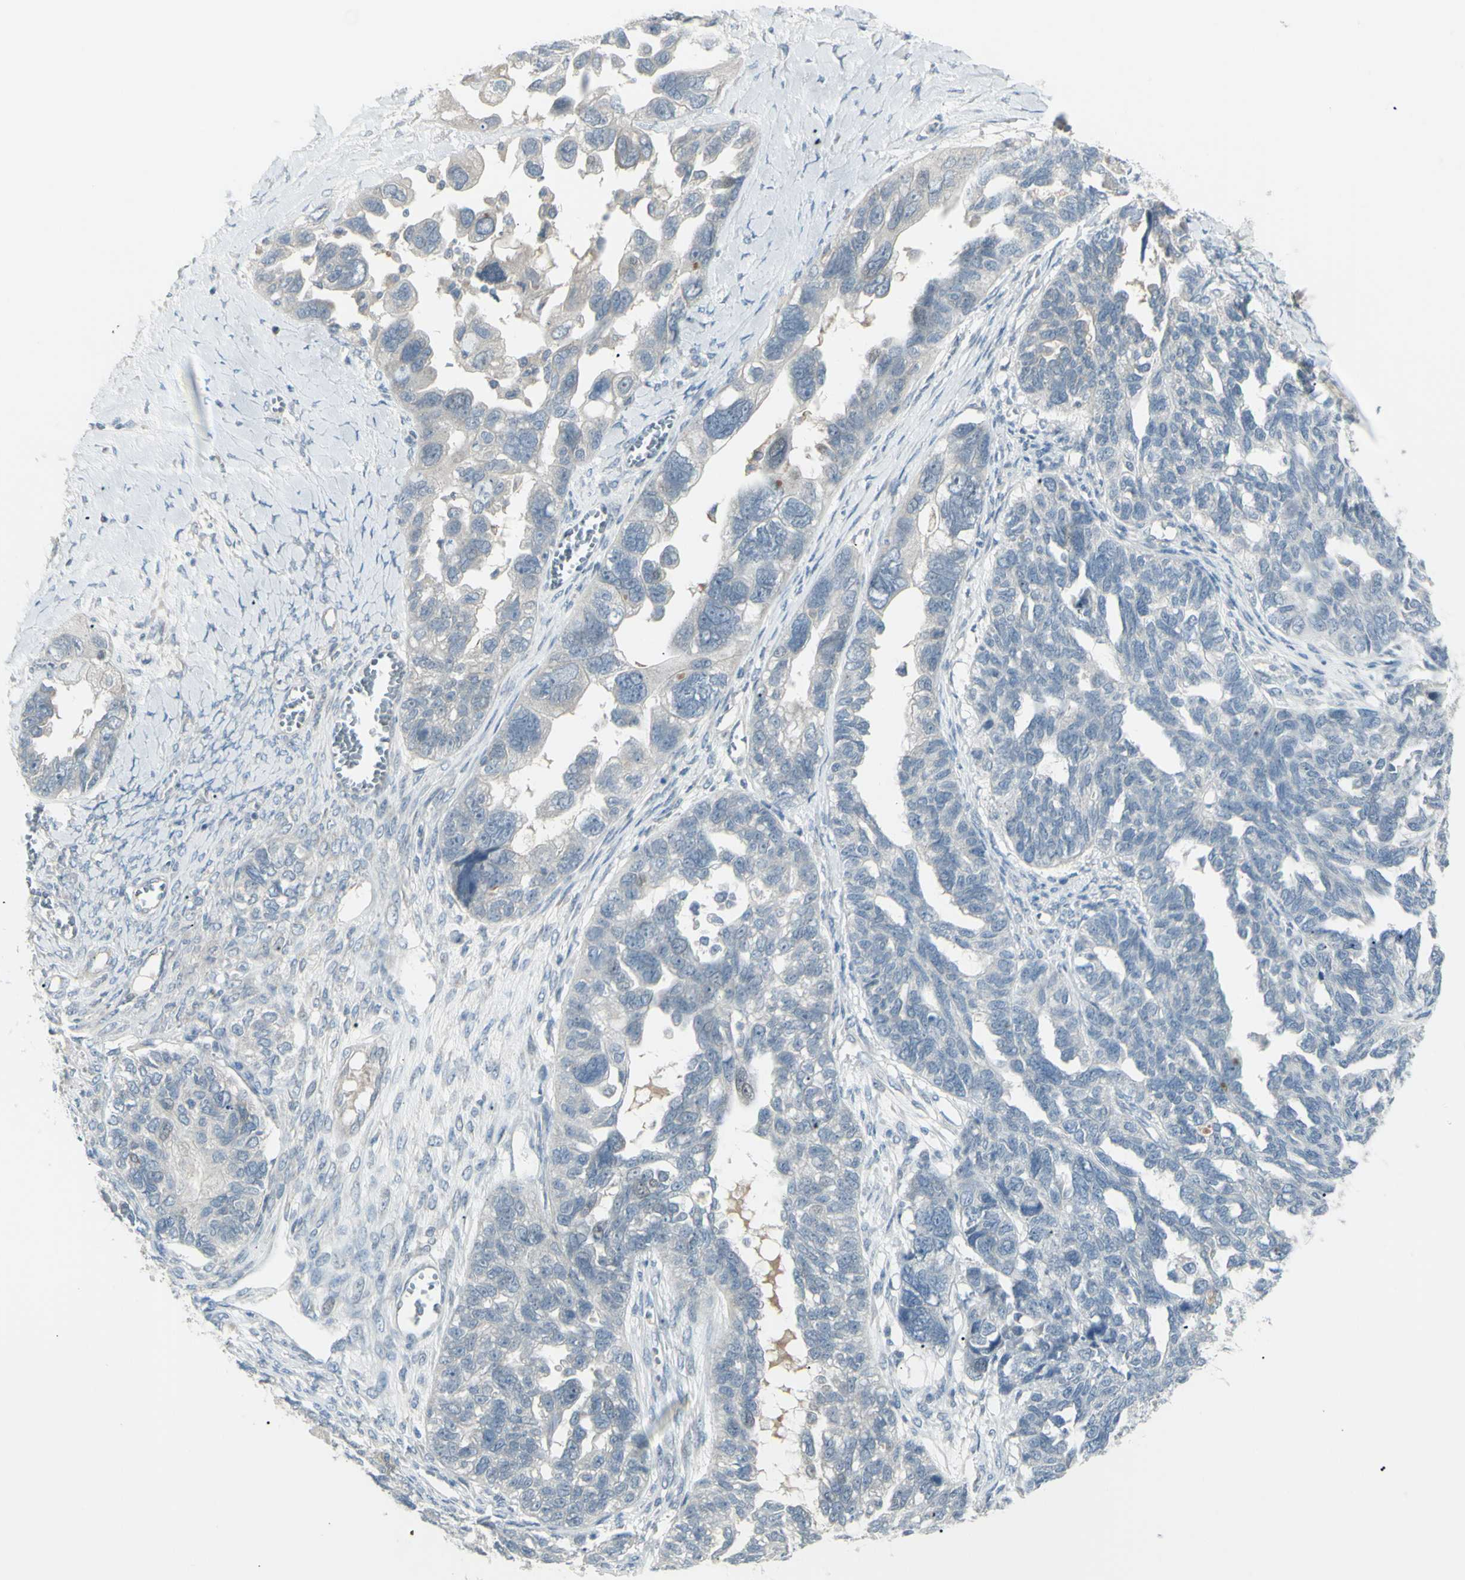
{"staining": {"intensity": "negative", "quantity": "none", "location": "none"}, "tissue": "ovarian cancer", "cell_type": "Tumor cells", "image_type": "cancer", "snomed": [{"axis": "morphology", "description": "Cystadenocarcinoma, serous, NOS"}, {"axis": "topography", "description": "Ovary"}], "caption": "This is an IHC photomicrograph of human serous cystadenocarcinoma (ovarian). There is no staining in tumor cells.", "gene": "SH3GL2", "patient": {"sex": "female", "age": 79}}